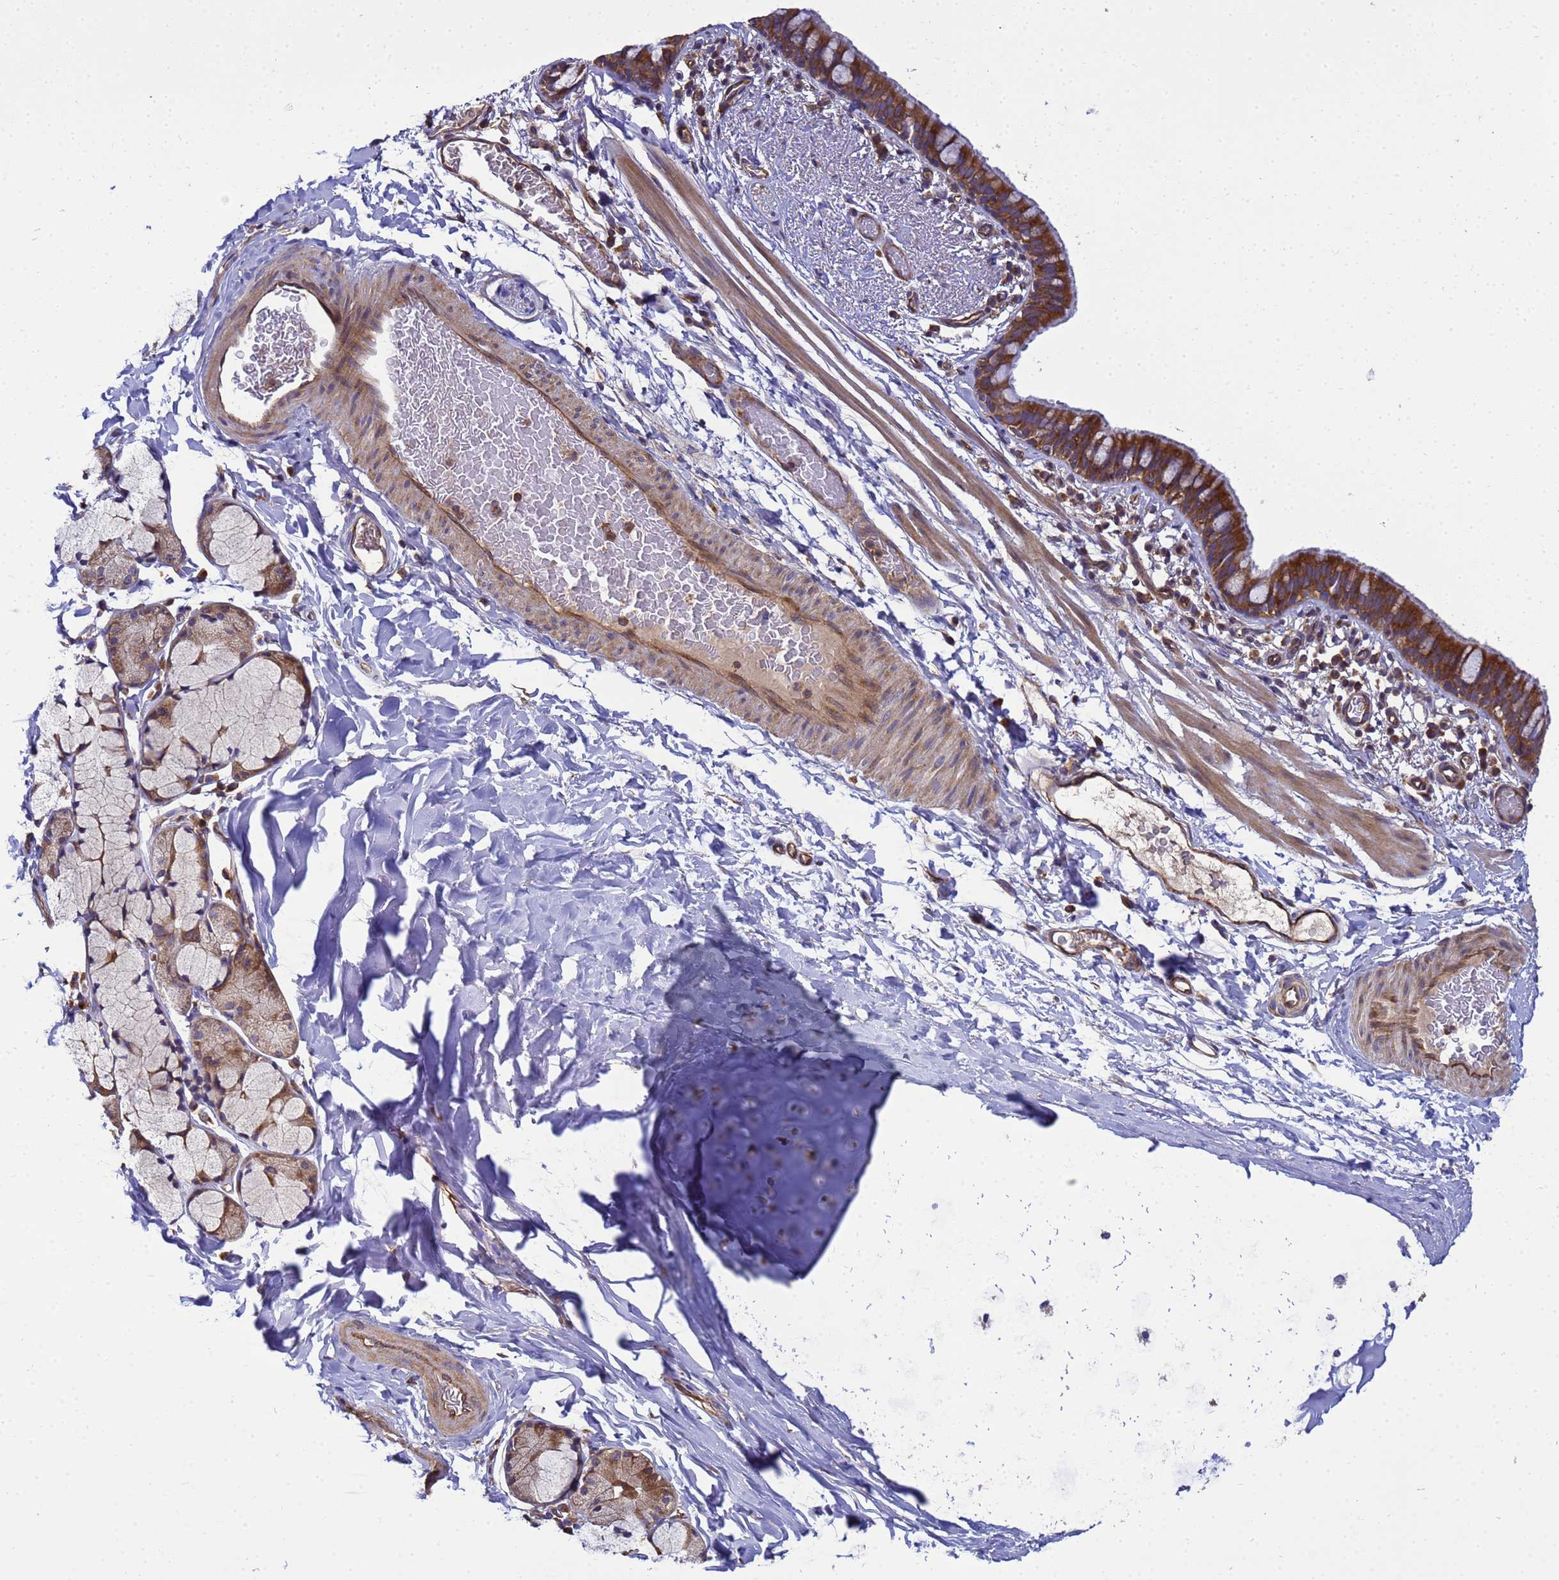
{"staining": {"intensity": "strong", "quantity": ">75%", "location": "cytoplasmic/membranous"}, "tissue": "bronchus", "cell_type": "Respiratory epithelial cells", "image_type": "normal", "snomed": [{"axis": "morphology", "description": "Normal tissue, NOS"}, {"axis": "topography", "description": "Cartilage tissue"}, {"axis": "topography", "description": "Bronchus"}], "caption": "Human bronchus stained with a brown dye exhibits strong cytoplasmic/membranous positive expression in about >75% of respiratory epithelial cells.", "gene": "BECN1", "patient": {"sex": "female", "age": 36}}